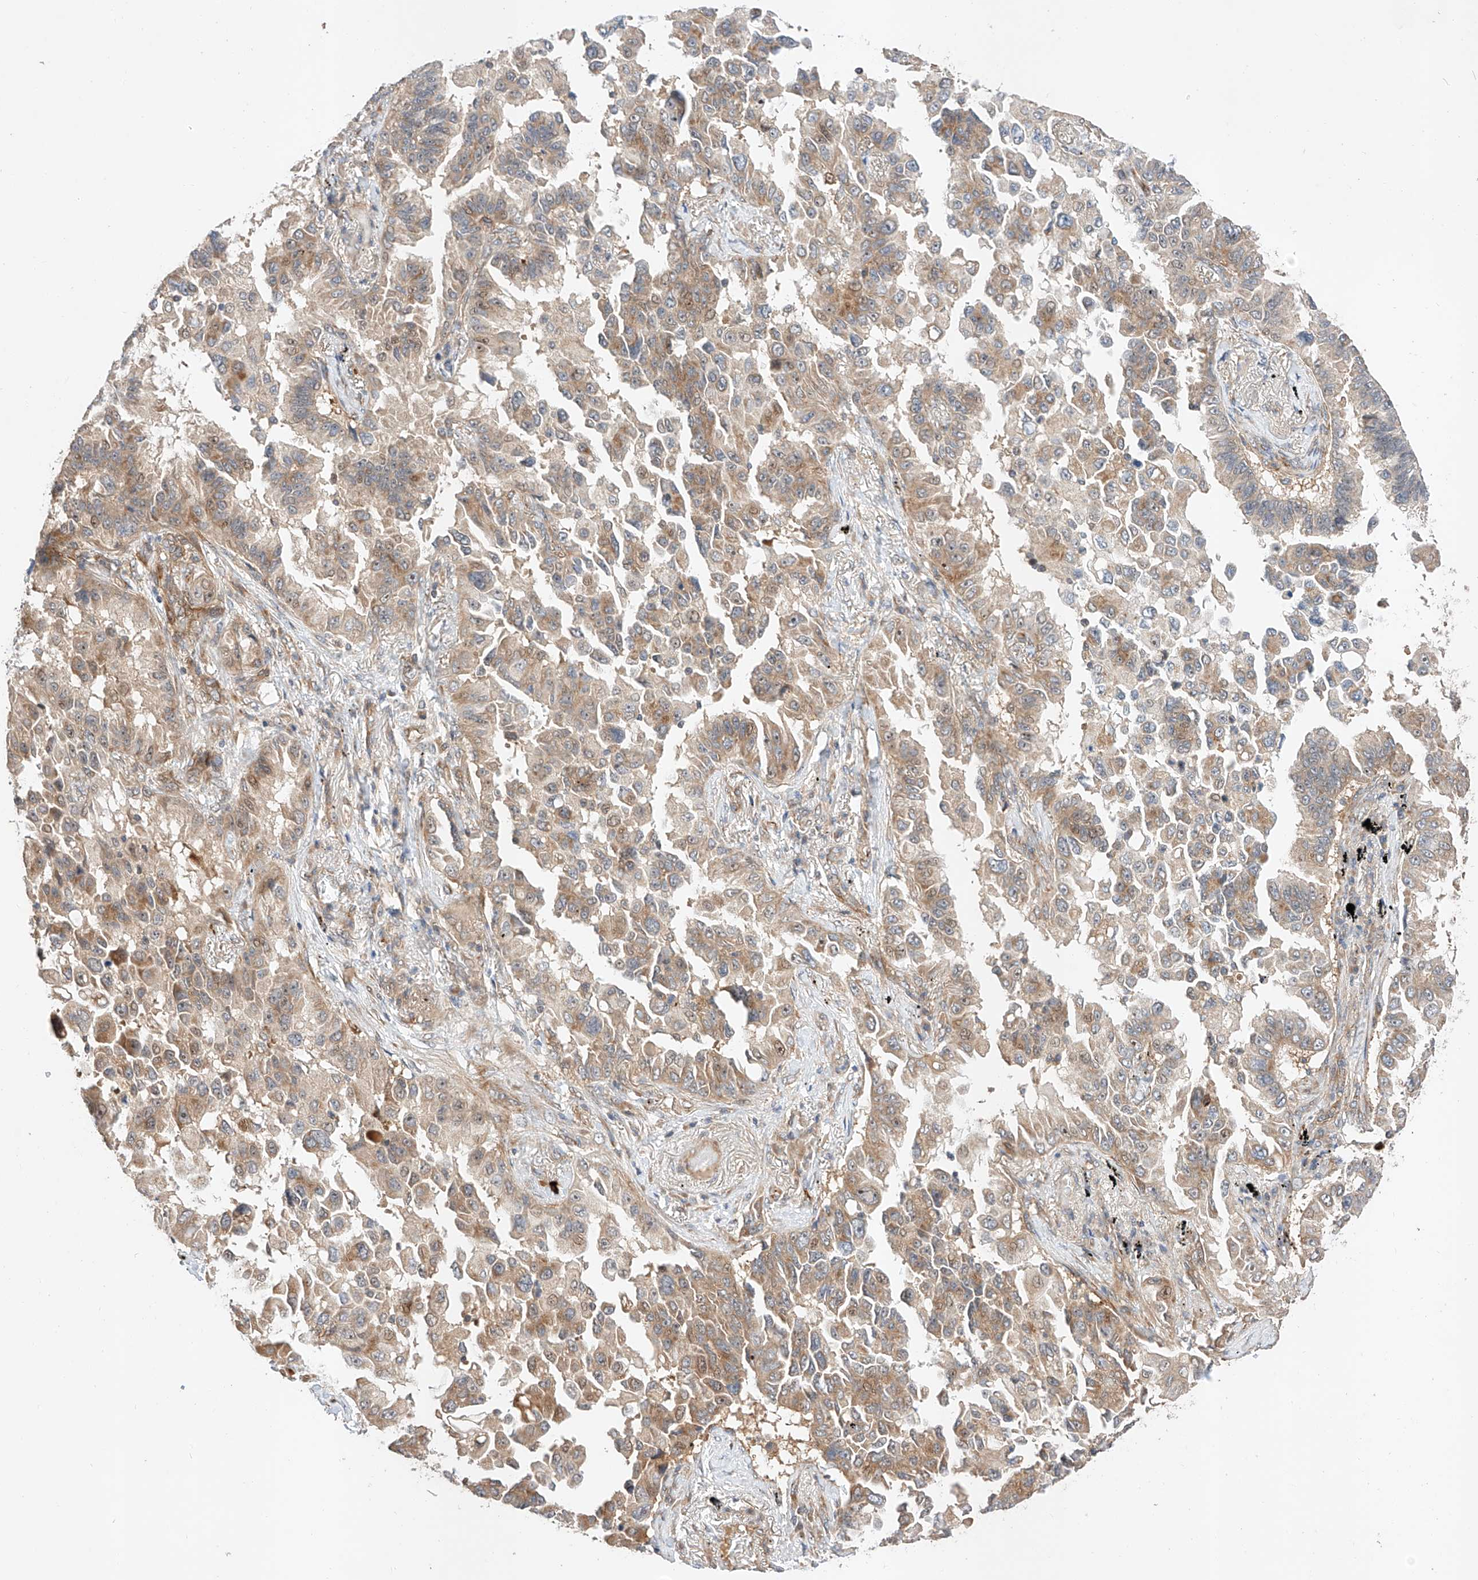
{"staining": {"intensity": "moderate", "quantity": ">75%", "location": "cytoplasmic/membranous,nuclear"}, "tissue": "lung cancer", "cell_type": "Tumor cells", "image_type": "cancer", "snomed": [{"axis": "morphology", "description": "Adenocarcinoma, NOS"}, {"axis": "topography", "description": "Lung"}], "caption": "DAB immunohistochemical staining of human lung cancer displays moderate cytoplasmic/membranous and nuclear protein staining in about >75% of tumor cells.", "gene": "RAB23", "patient": {"sex": "female", "age": 67}}